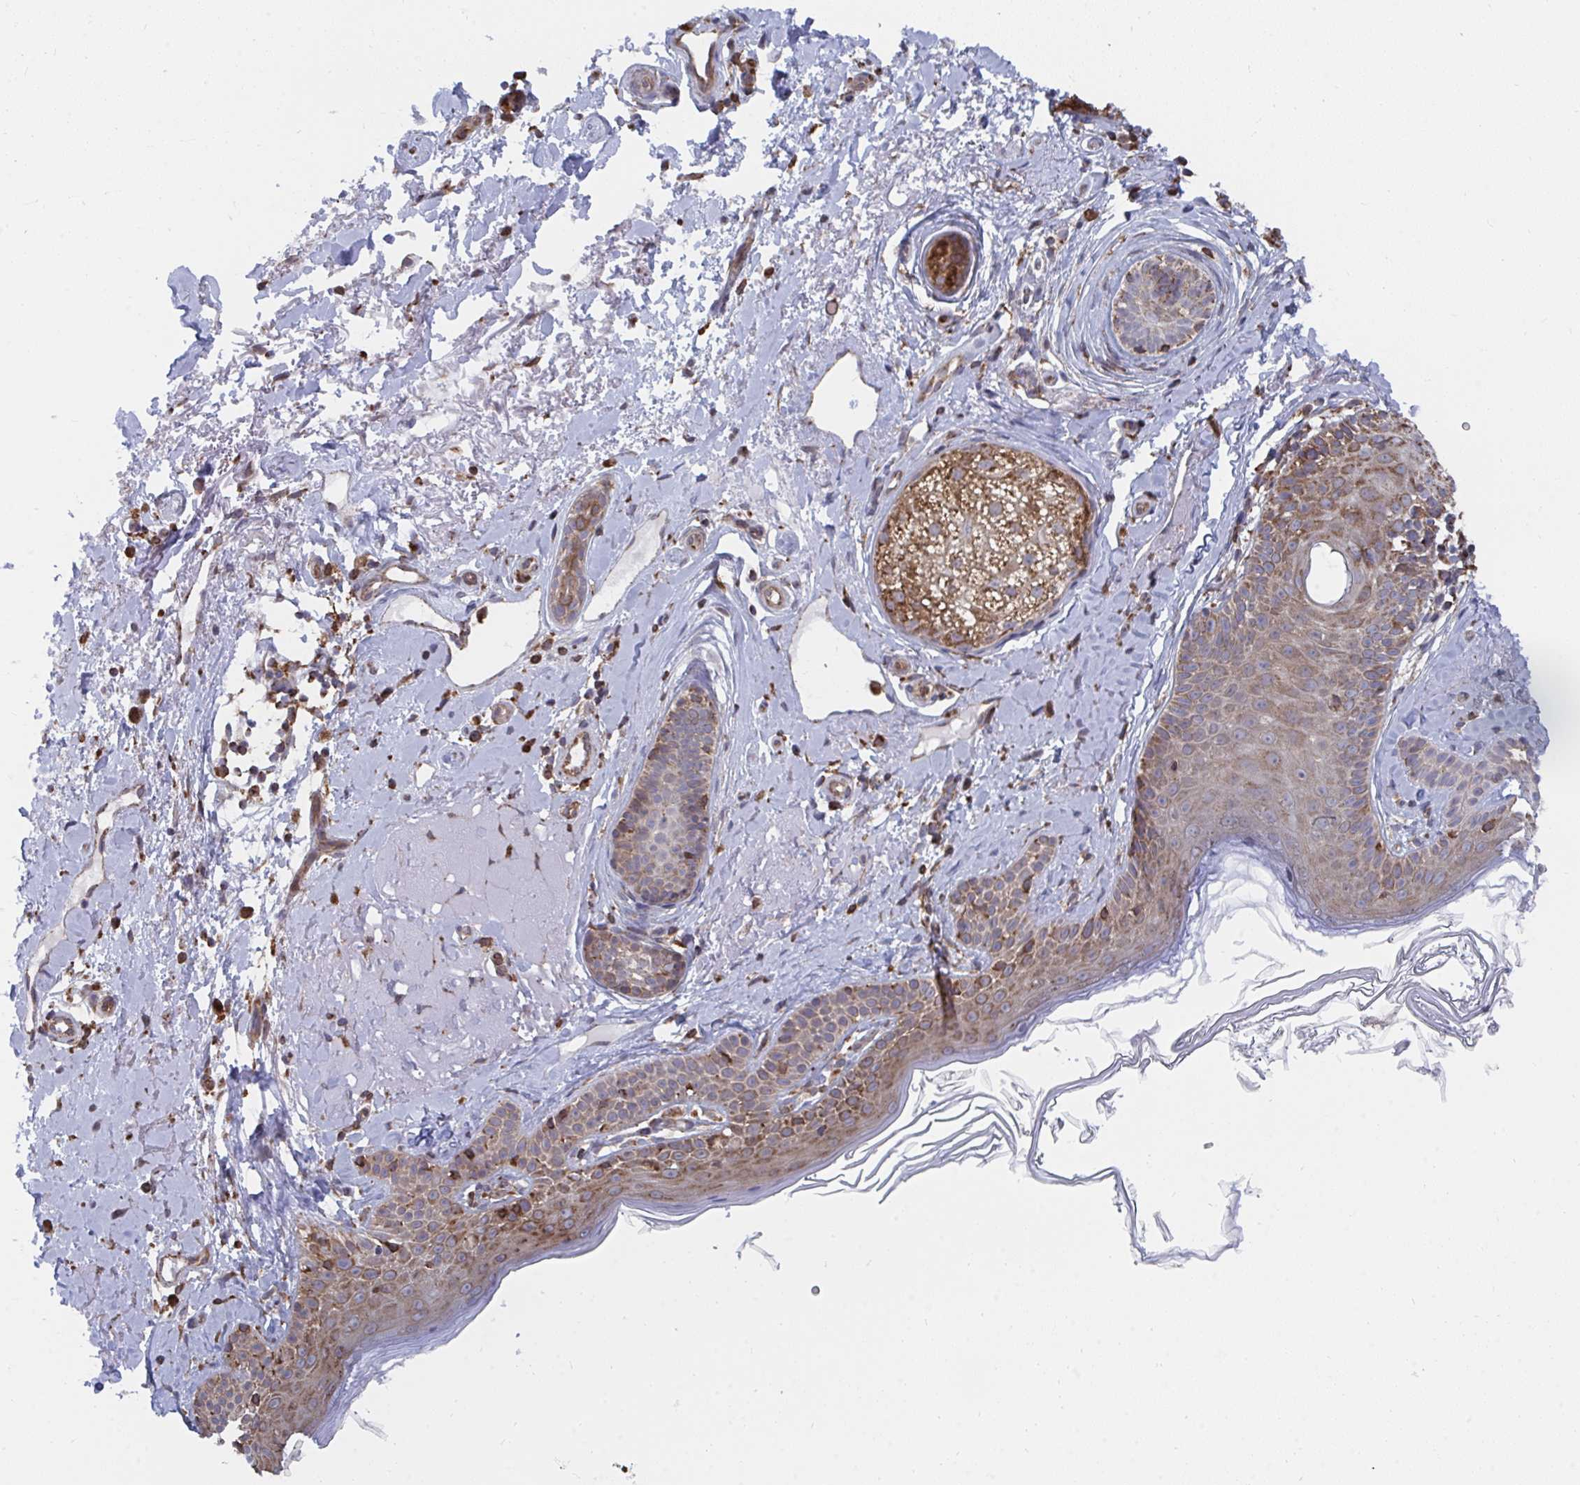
{"staining": {"intensity": "moderate", "quantity": ">75%", "location": "cytoplasmic/membranous"}, "tissue": "skin", "cell_type": "Fibroblasts", "image_type": "normal", "snomed": [{"axis": "morphology", "description": "Normal tissue, NOS"}, {"axis": "topography", "description": "Skin"}], "caption": "IHC histopathology image of normal skin: skin stained using immunohistochemistry shows medium levels of moderate protein expression localized specifically in the cytoplasmic/membranous of fibroblasts, appearing as a cytoplasmic/membranous brown color.", "gene": "ELAVL1", "patient": {"sex": "male", "age": 73}}